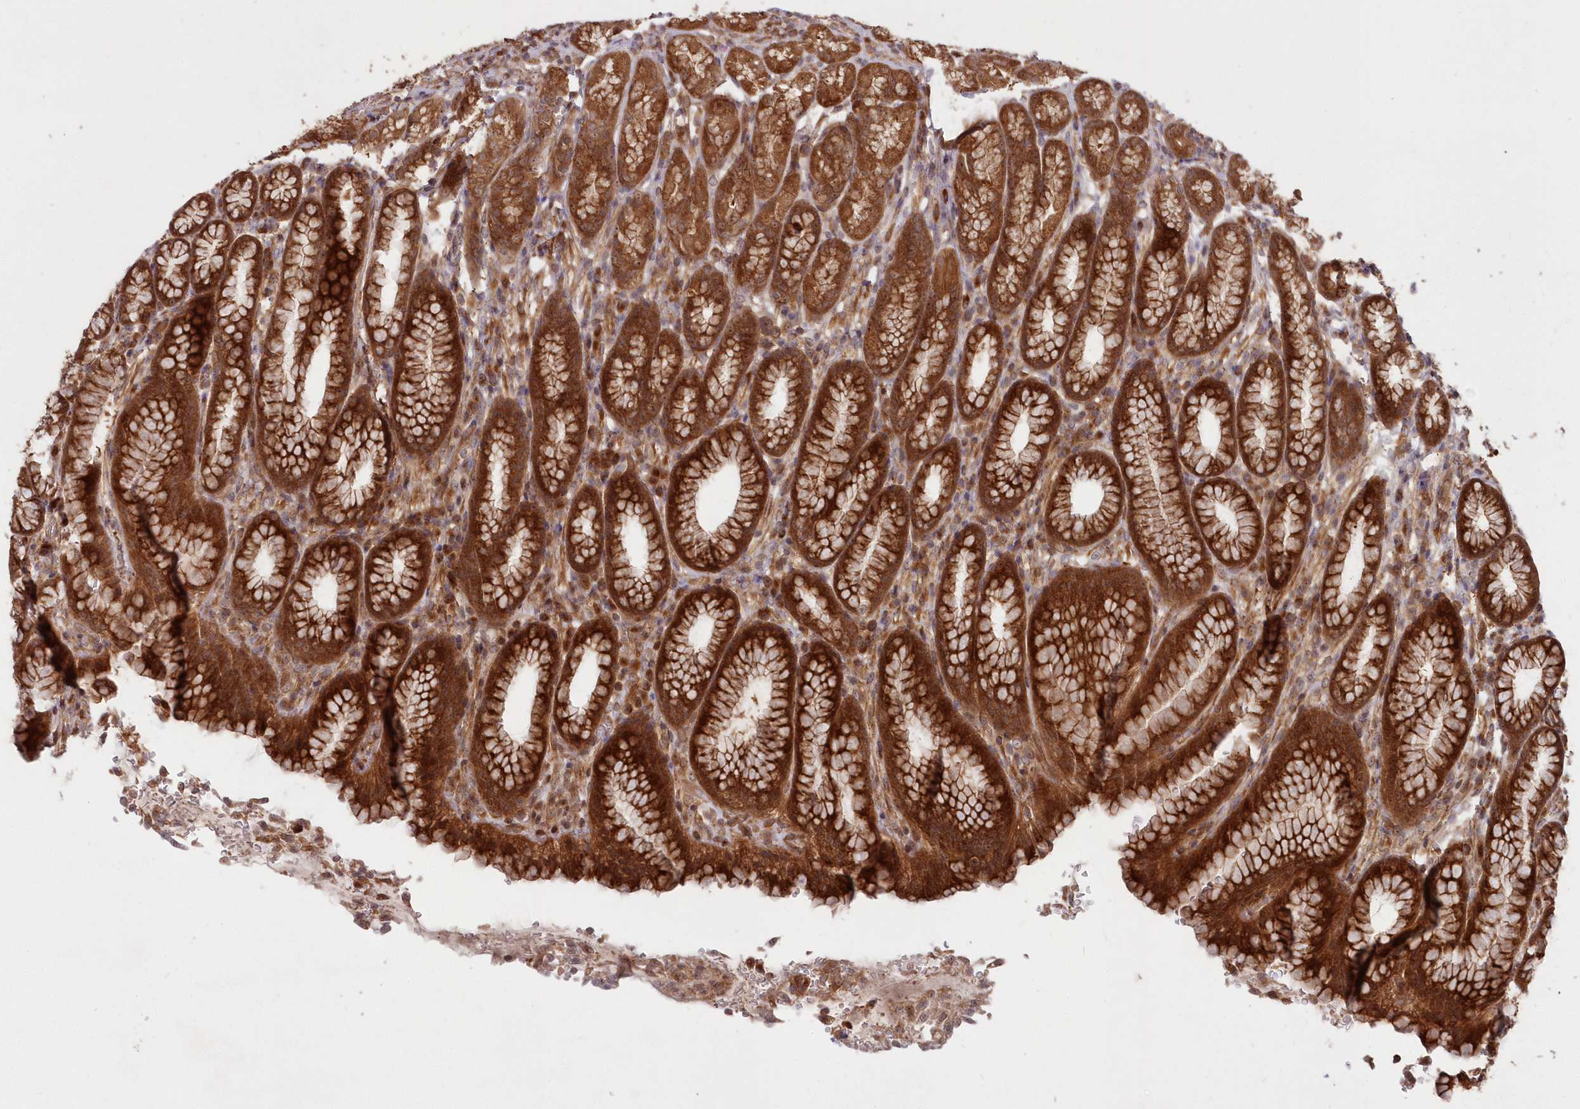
{"staining": {"intensity": "strong", "quantity": ">75%", "location": "cytoplasmic/membranous,nuclear"}, "tissue": "stomach", "cell_type": "Glandular cells", "image_type": "normal", "snomed": [{"axis": "morphology", "description": "Normal tissue, NOS"}, {"axis": "topography", "description": "Stomach"}], "caption": "A high amount of strong cytoplasmic/membranous,nuclear expression is appreciated in about >75% of glandular cells in unremarkable stomach.", "gene": "TBCA", "patient": {"sex": "male", "age": 42}}